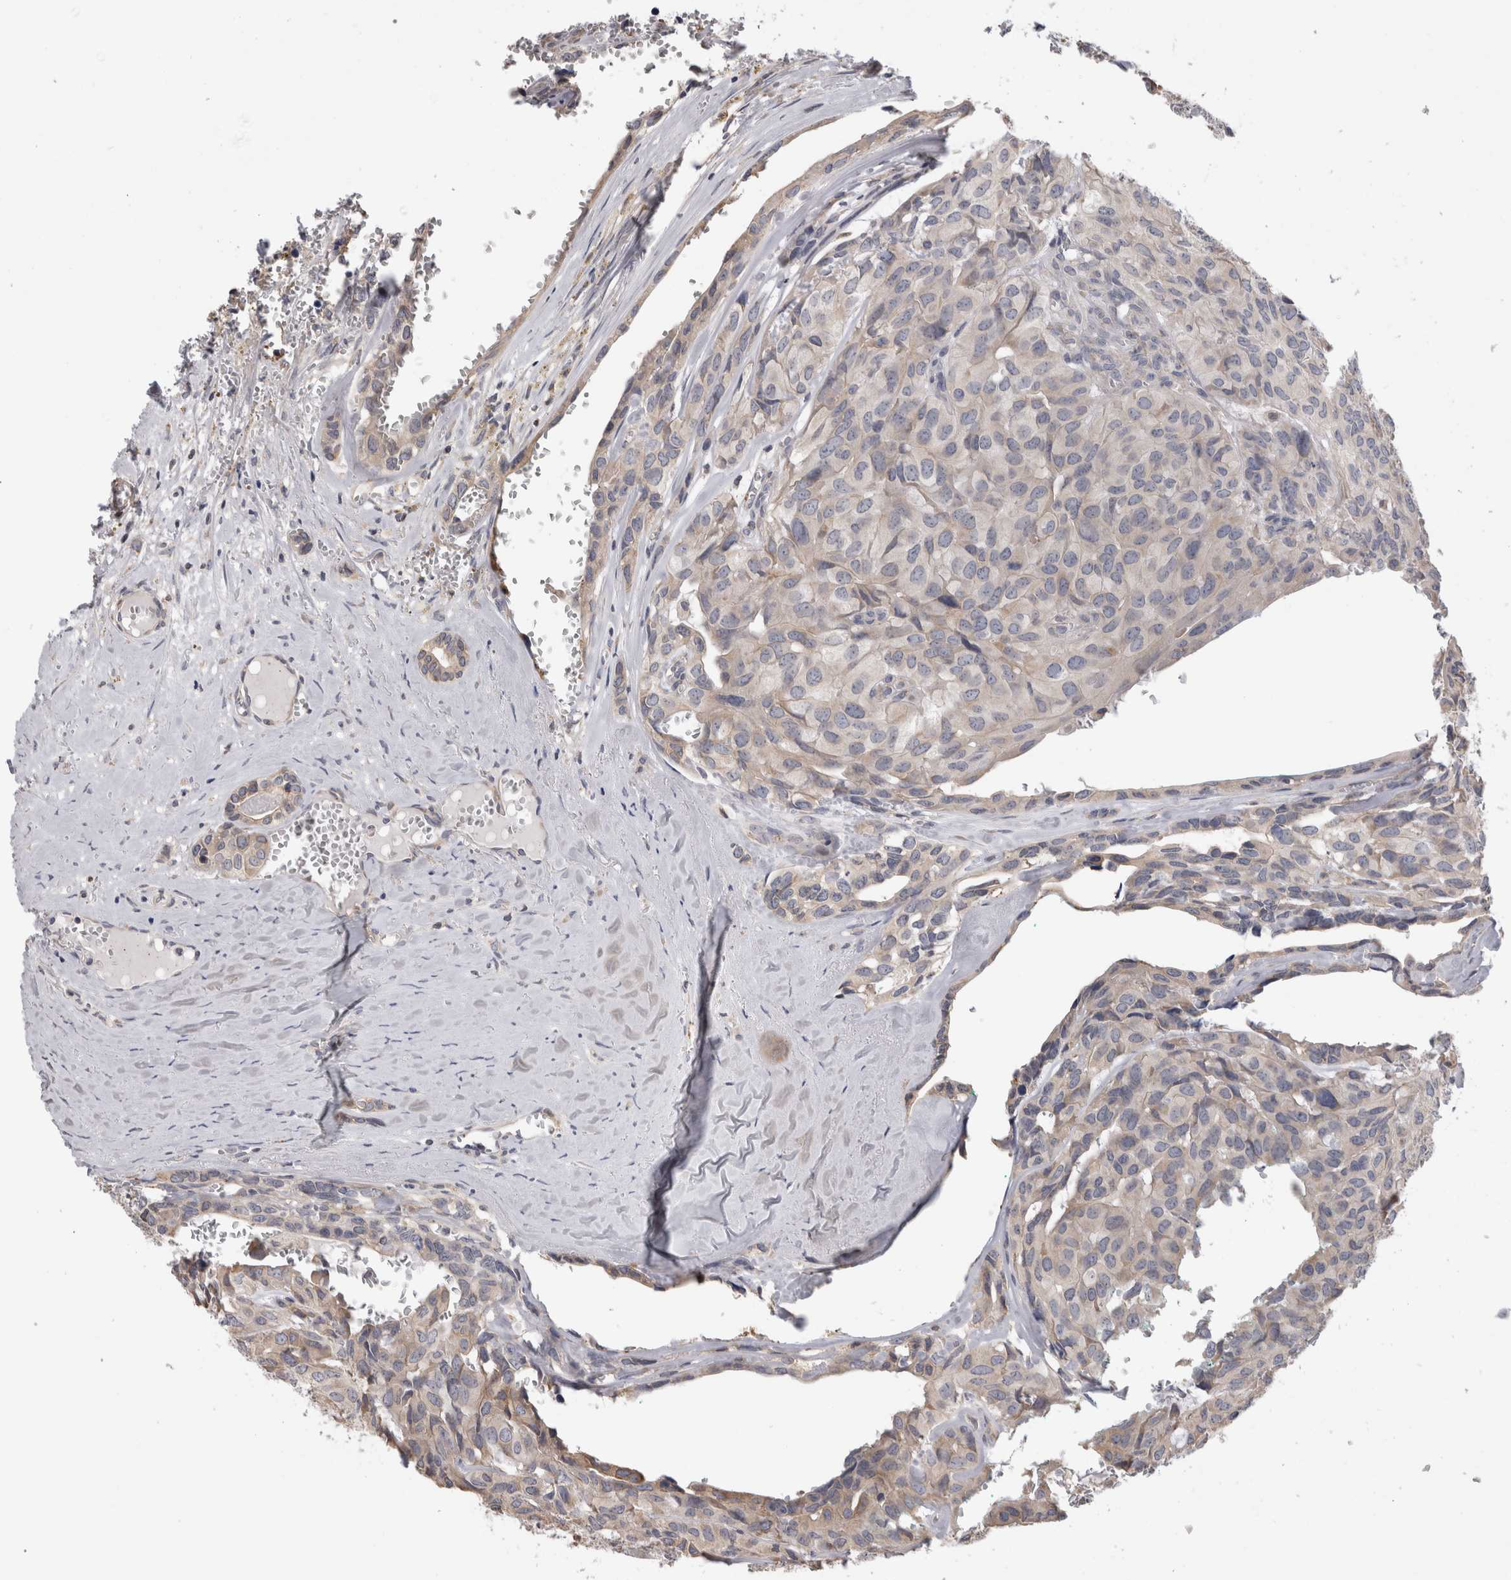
{"staining": {"intensity": "negative", "quantity": "none", "location": "none"}, "tissue": "head and neck cancer", "cell_type": "Tumor cells", "image_type": "cancer", "snomed": [{"axis": "morphology", "description": "Adenocarcinoma, NOS"}, {"axis": "topography", "description": "Salivary gland, NOS"}, {"axis": "topography", "description": "Head-Neck"}], "caption": "DAB (3,3'-diaminobenzidine) immunohistochemical staining of head and neck adenocarcinoma exhibits no significant positivity in tumor cells.", "gene": "SMAP2", "patient": {"sex": "female", "age": 76}}